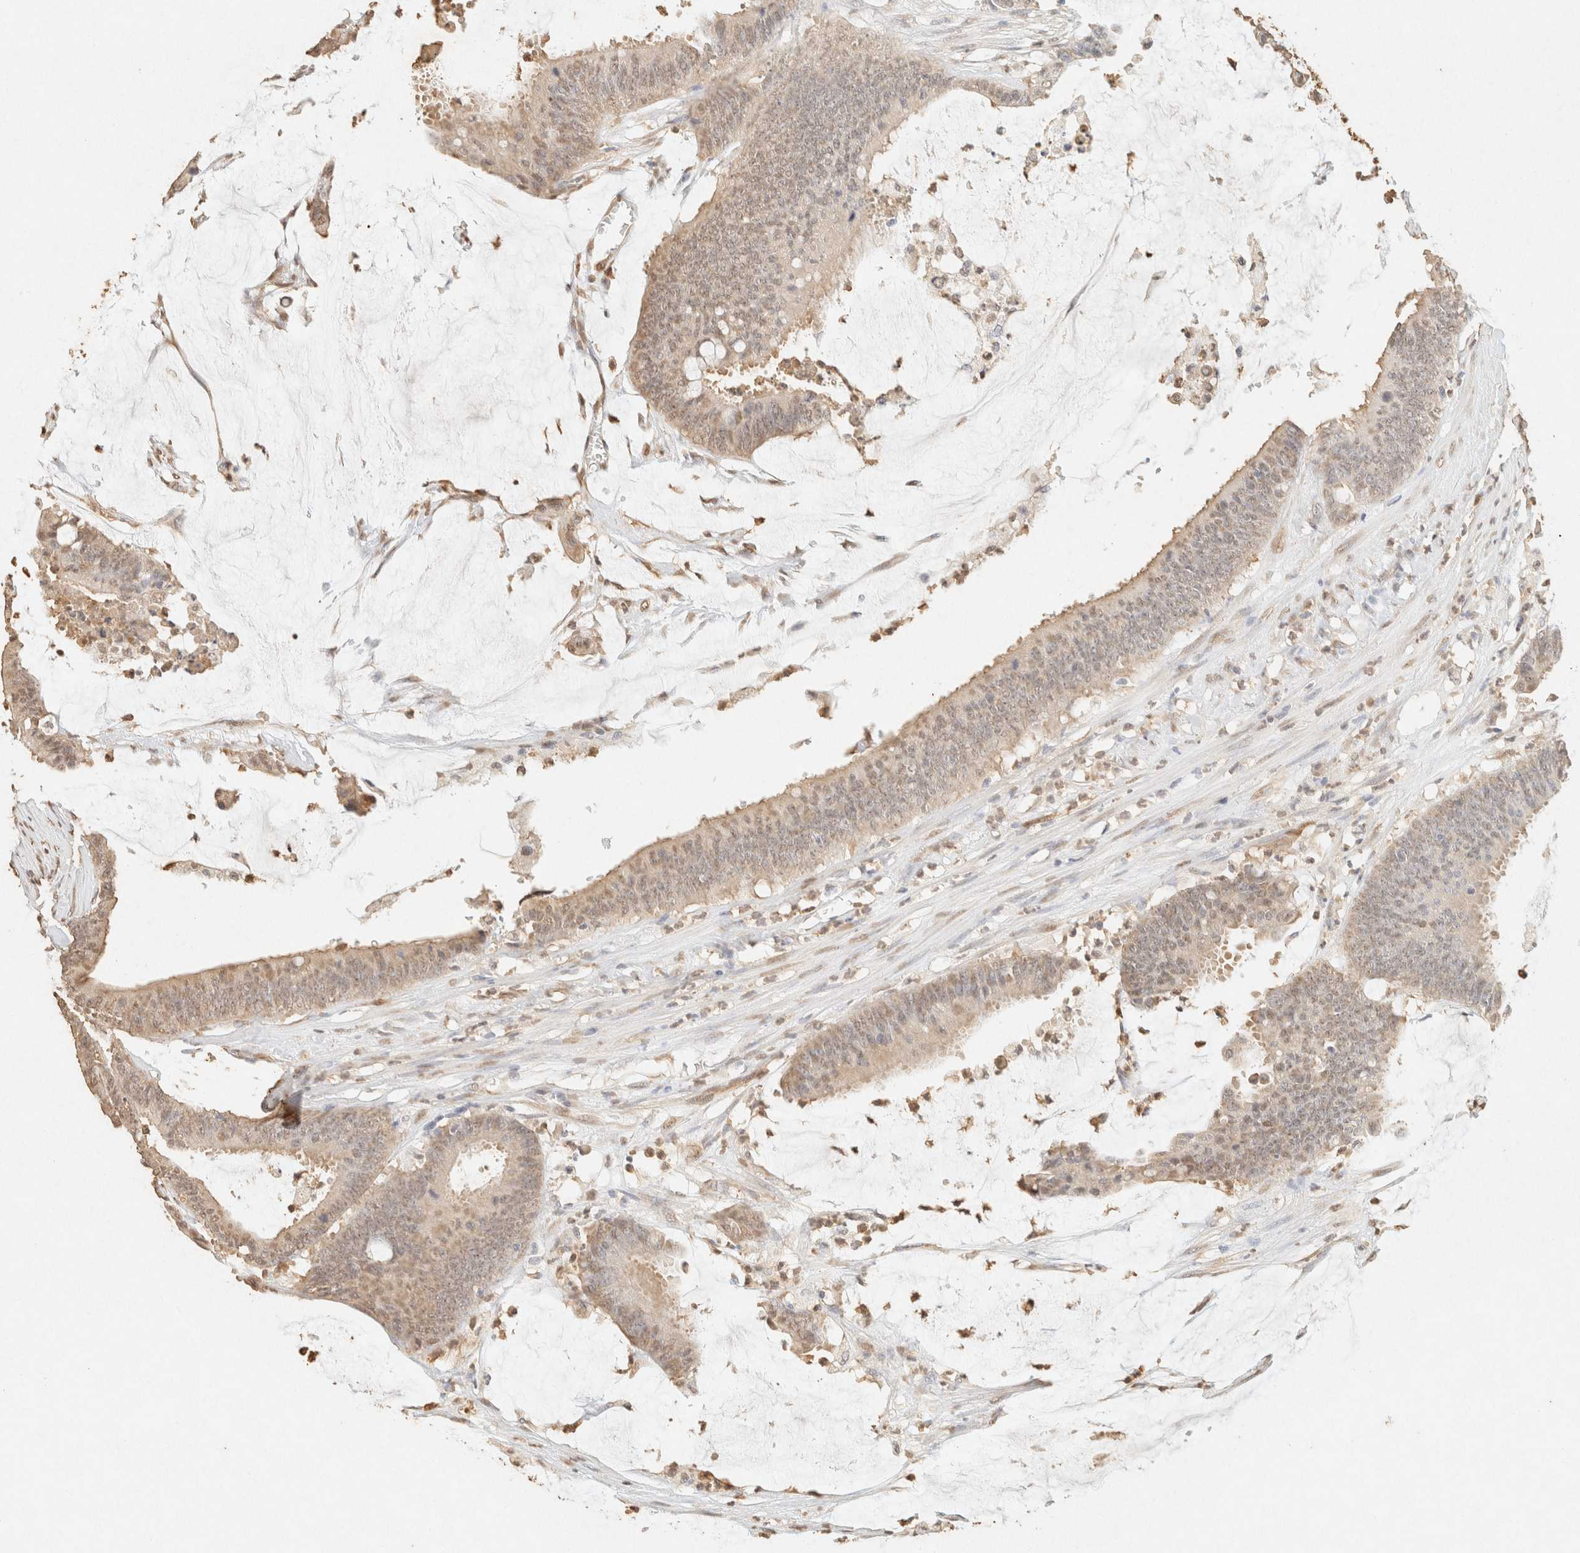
{"staining": {"intensity": "weak", "quantity": ">75%", "location": "cytoplasmic/membranous,nuclear"}, "tissue": "colorectal cancer", "cell_type": "Tumor cells", "image_type": "cancer", "snomed": [{"axis": "morphology", "description": "Adenocarcinoma, NOS"}, {"axis": "topography", "description": "Rectum"}], "caption": "An immunohistochemistry photomicrograph of neoplastic tissue is shown. Protein staining in brown highlights weak cytoplasmic/membranous and nuclear positivity in adenocarcinoma (colorectal) within tumor cells.", "gene": "S100A13", "patient": {"sex": "female", "age": 66}}